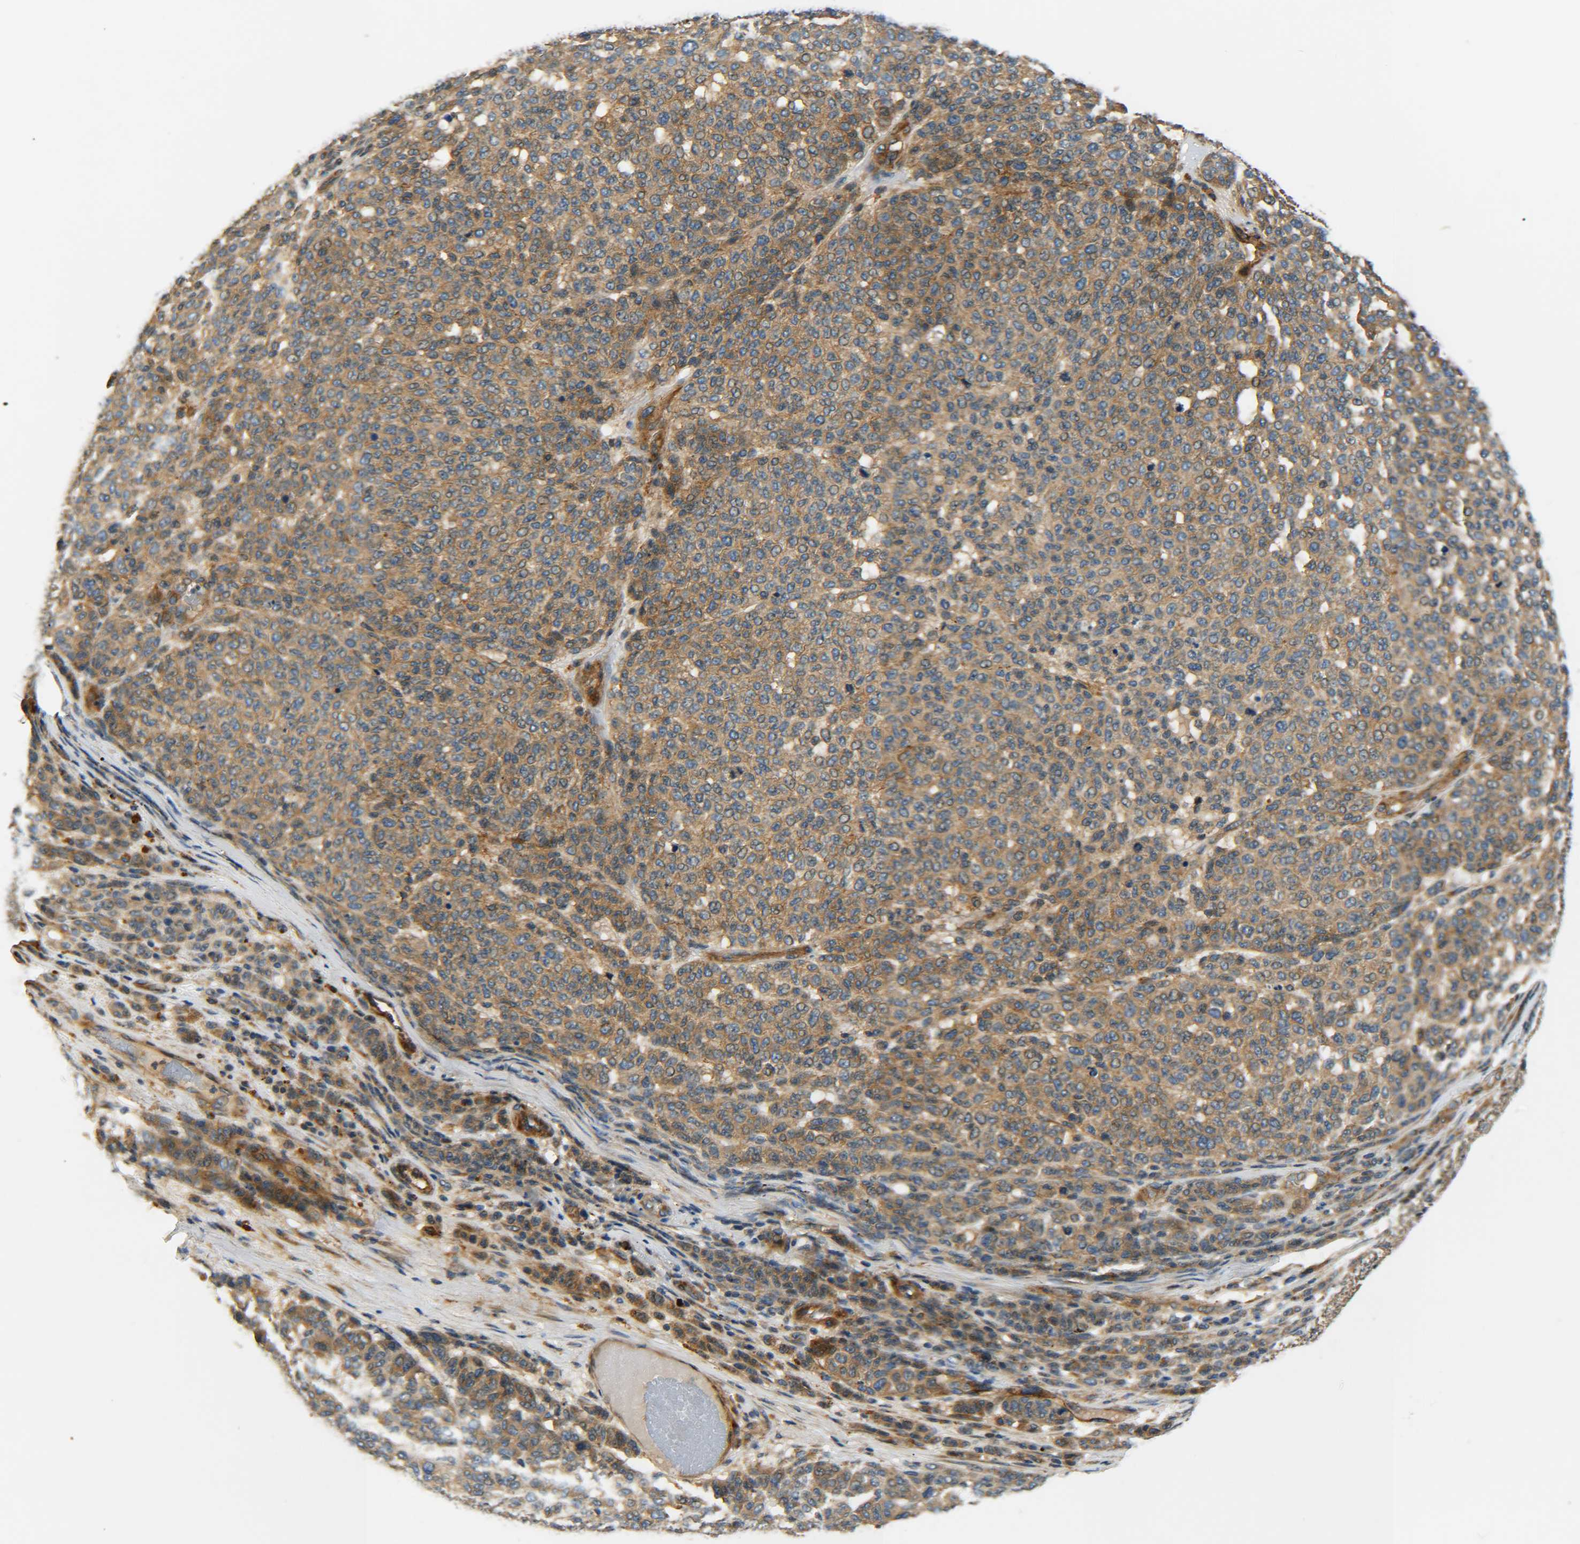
{"staining": {"intensity": "moderate", "quantity": ">75%", "location": "cytoplasmic/membranous"}, "tissue": "melanoma", "cell_type": "Tumor cells", "image_type": "cancer", "snomed": [{"axis": "morphology", "description": "Malignant melanoma, NOS"}, {"axis": "topography", "description": "Skin"}], "caption": "DAB (3,3'-diaminobenzidine) immunohistochemical staining of malignant melanoma reveals moderate cytoplasmic/membranous protein positivity in approximately >75% of tumor cells.", "gene": "LRCH3", "patient": {"sex": "male", "age": 59}}